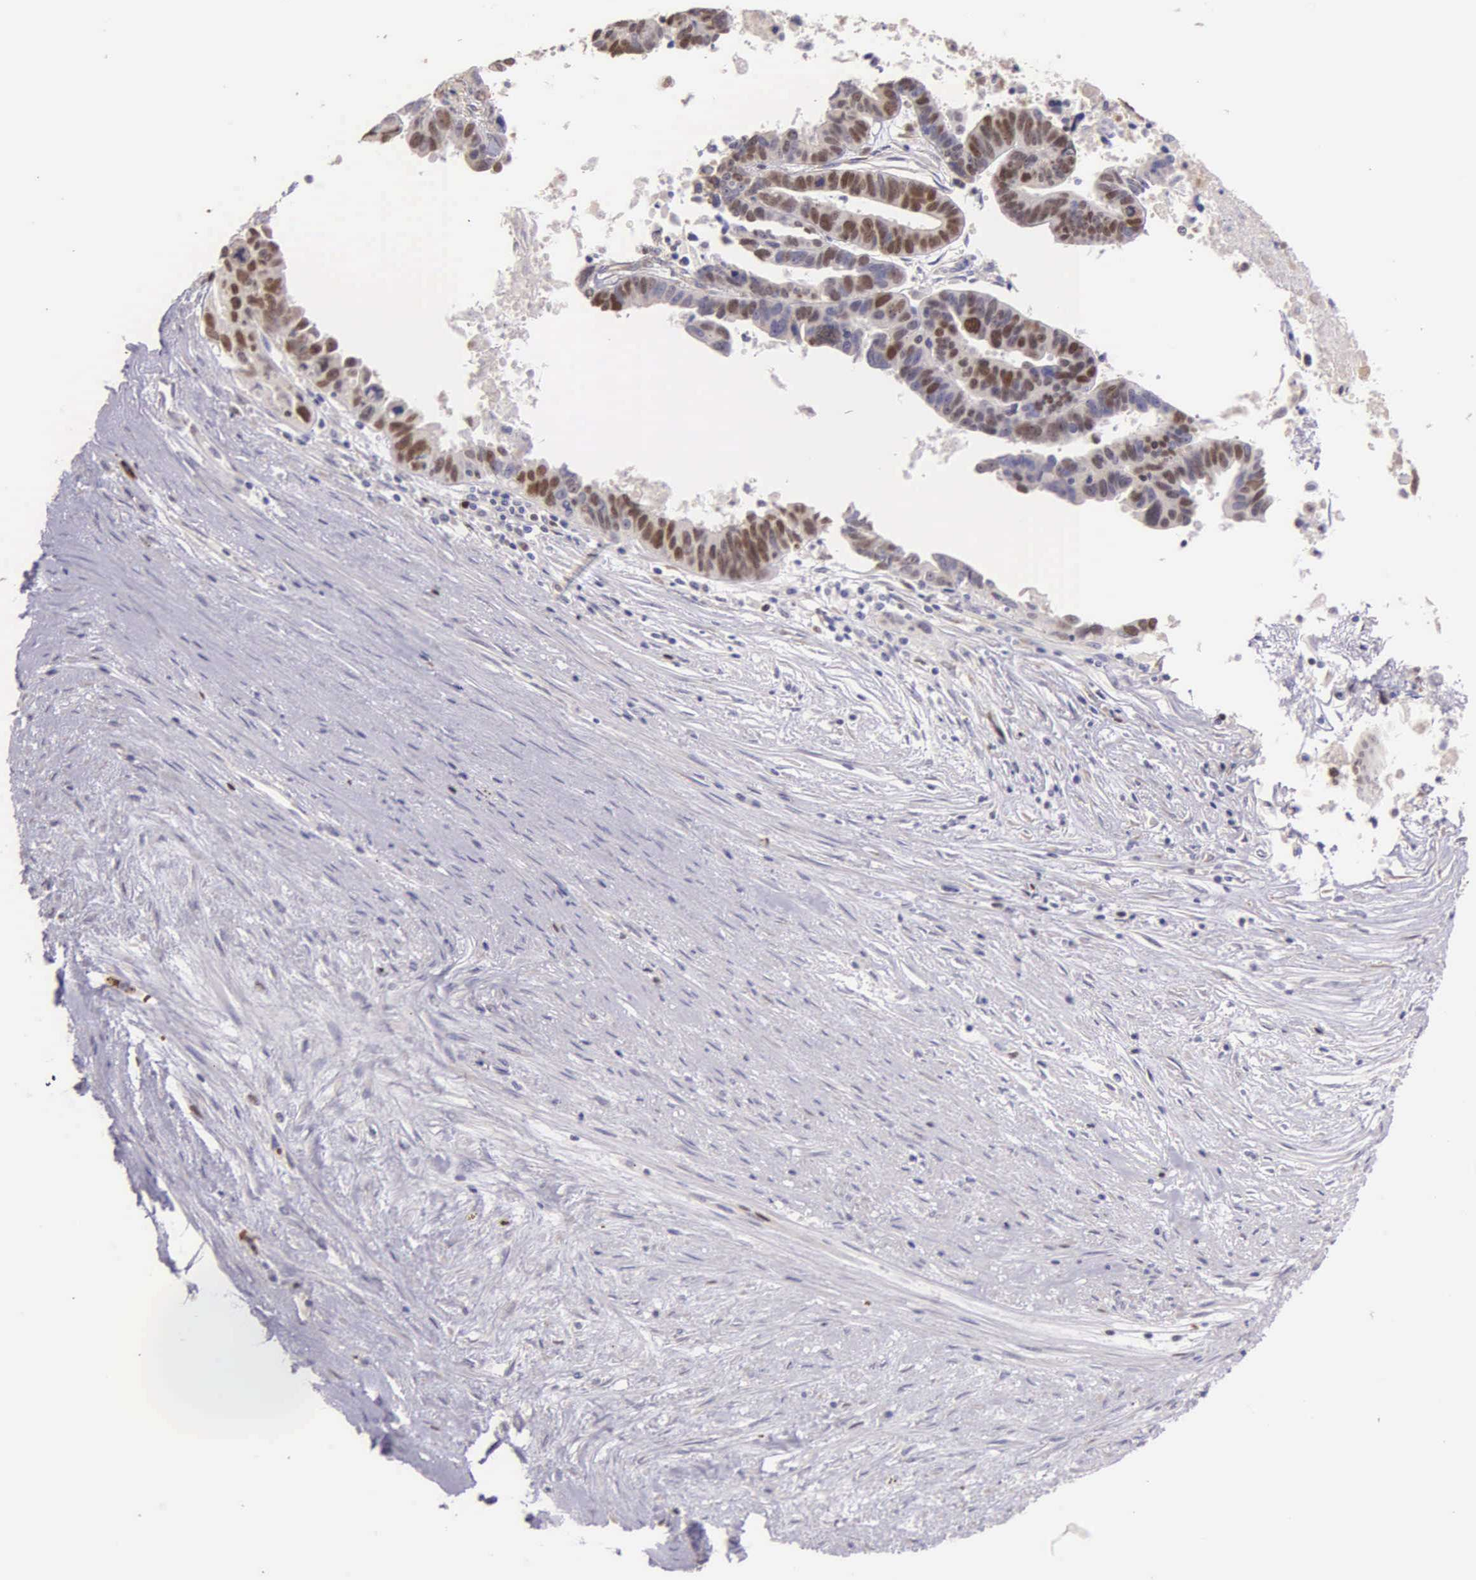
{"staining": {"intensity": "moderate", "quantity": ">75%", "location": "nuclear"}, "tissue": "ovarian cancer", "cell_type": "Tumor cells", "image_type": "cancer", "snomed": [{"axis": "morphology", "description": "Carcinoma, endometroid"}, {"axis": "morphology", "description": "Cystadenocarcinoma, serous, NOS"}, {"axis": "topography", "description": "Ovary"}], "caption": "The micrograph exhibits staining of ovarian cancer, revealing moderate nuclear protein expression (brown color) within tumor cells.", "gene": "MCM5", "patient": {"sex": "female", "age": 45}}